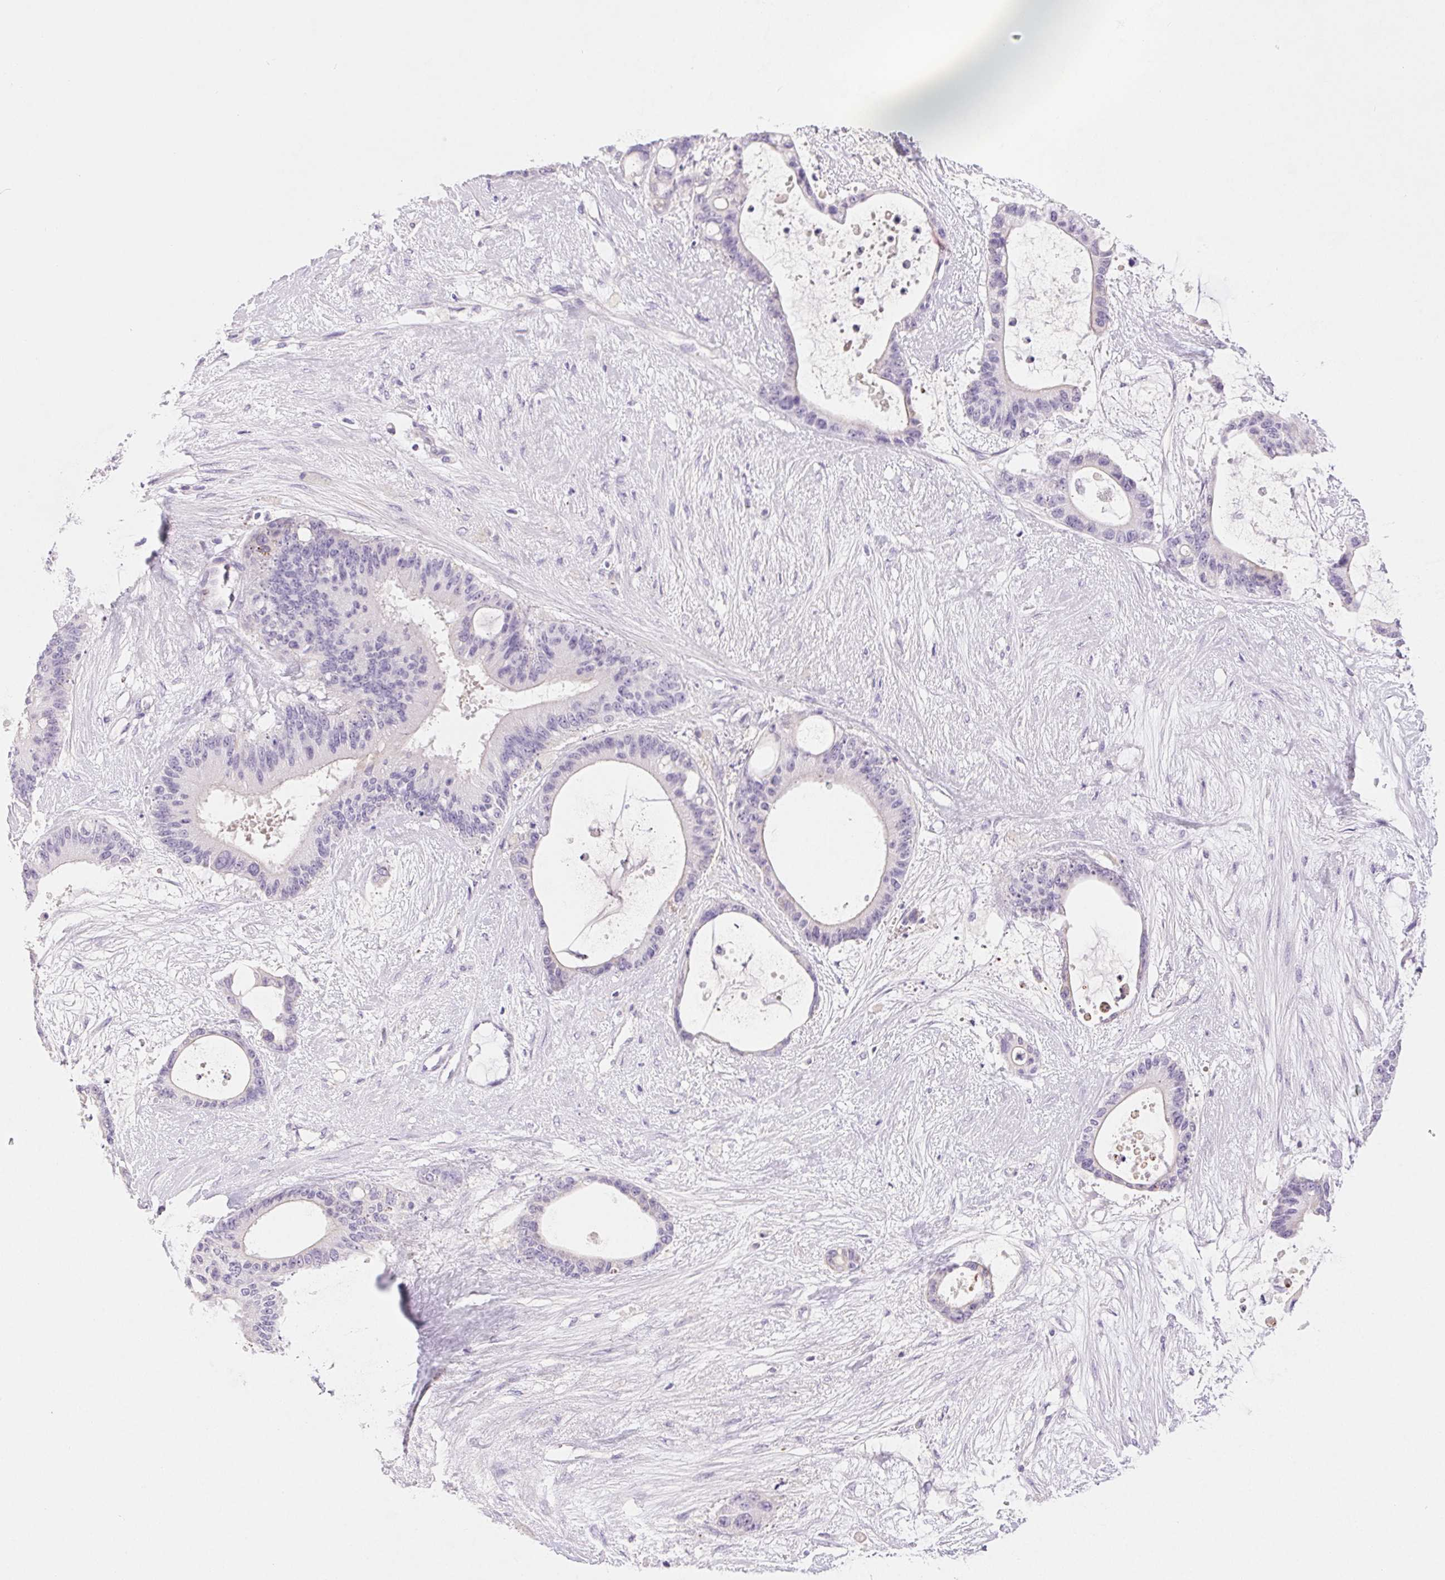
{"staining": {"intensity": "negative", "quantity": "none", "location": "none"}, "tissue": "liver cancer", "cell_type": "Tumor cells", "image_type": "cancer", "snomed": [{"axis": "morphology", "description": "Normal tissue, NOS"}, {"axis": "morphology", "description": "Cholangiocarcinoma"}, {"axis": "topography", "description": "Liver"}, {"axis": "topography", "description": "Peripheral nerve tissue"}], "caption": "Tumor cells show no significant staining in cholangiocarcinoma (liver).", "gene": "CLDN16", "patient": {"sex": "female", "age": 73}}